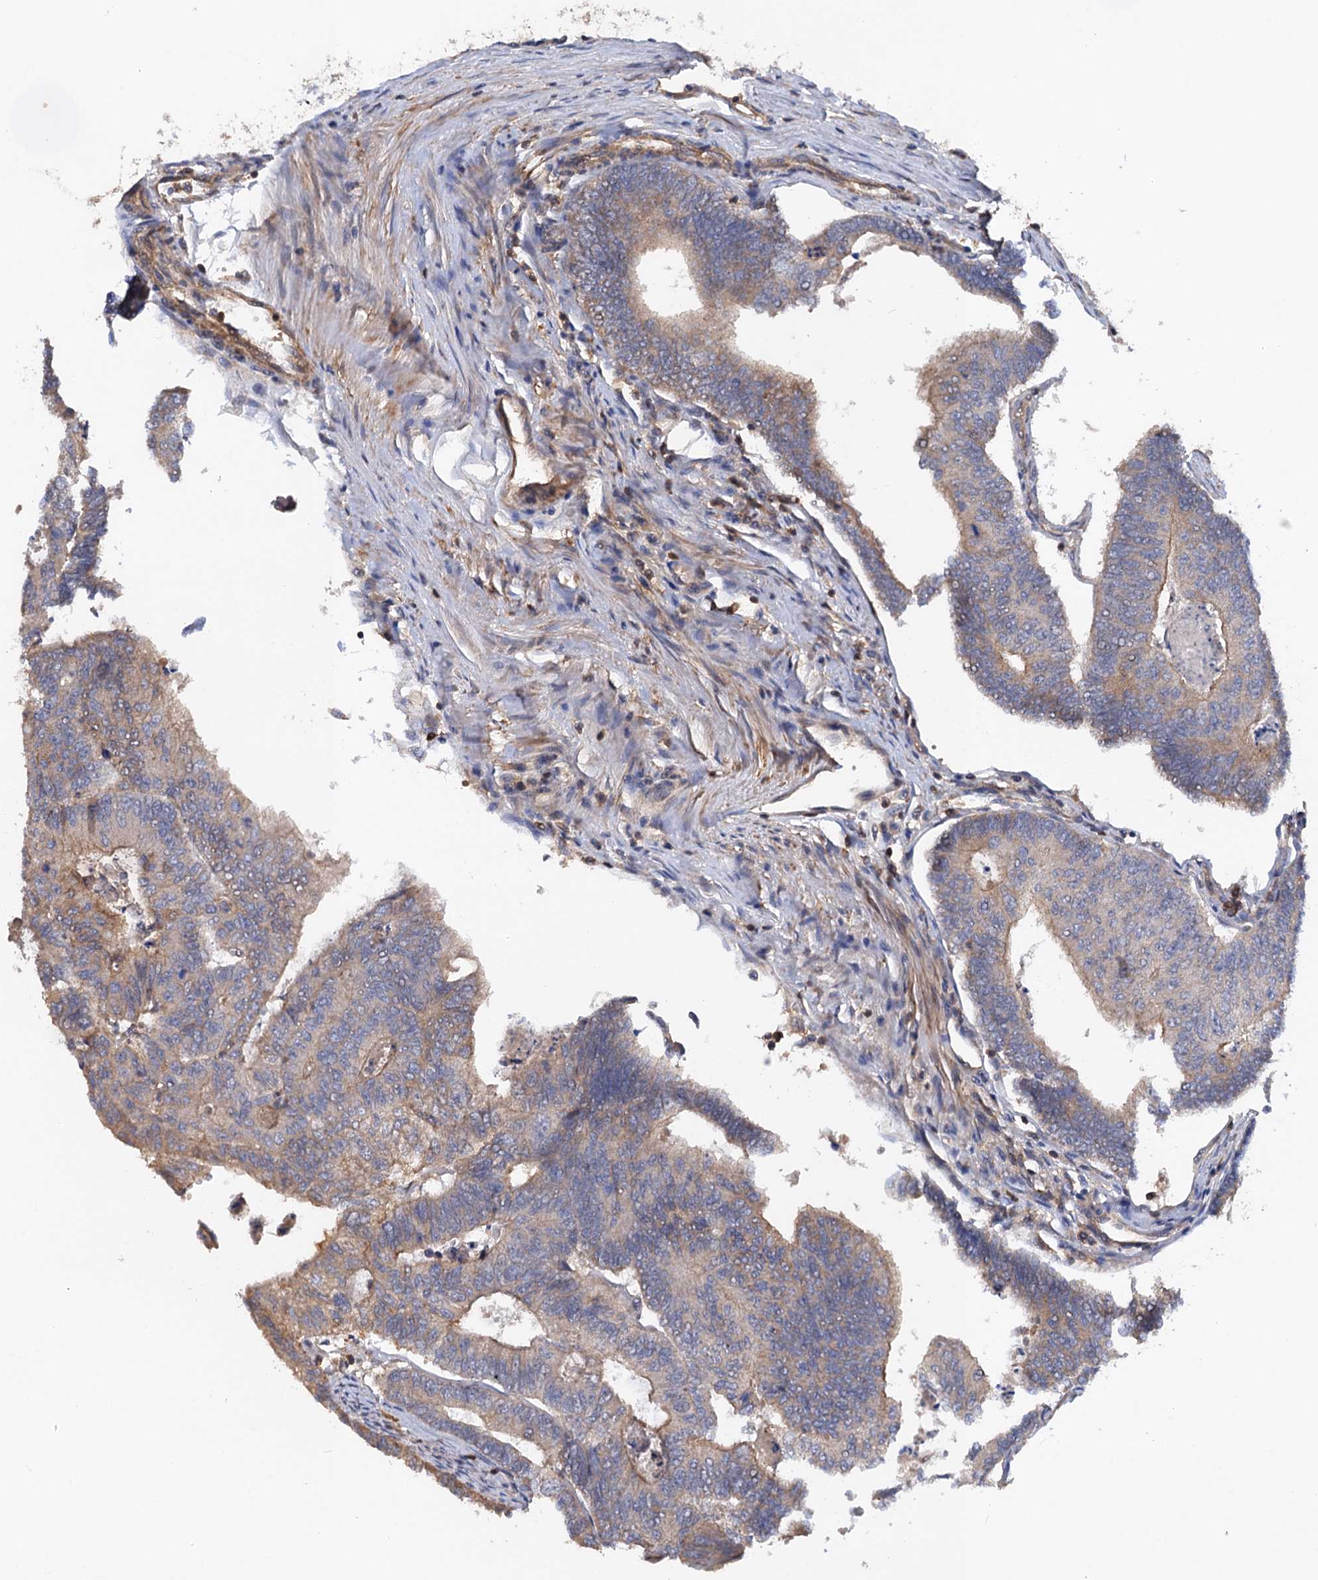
{"staining": {"intensity": "weak", "quantity": "25%-75%", "location": "cytoplasmic/membranous"}, "tissue": "colorectal cancer", "cell_type": "Tumor cells", "image_type": "cancer", "snomed": [{"axis": "morphology", "description": "Adenocarcinoma, NOS"}, {"axis": "topography", "description": "Colon"}], "caption": "Colorectal cancer (adenocarcinoma) tissue exhibits weak cytoplasmic/membranous staining in about 25%-75% of tumor cells, visualized by immunohistochemistry.", "gene": "DGKA", "patient": {"sex": "female", "age": 67}}